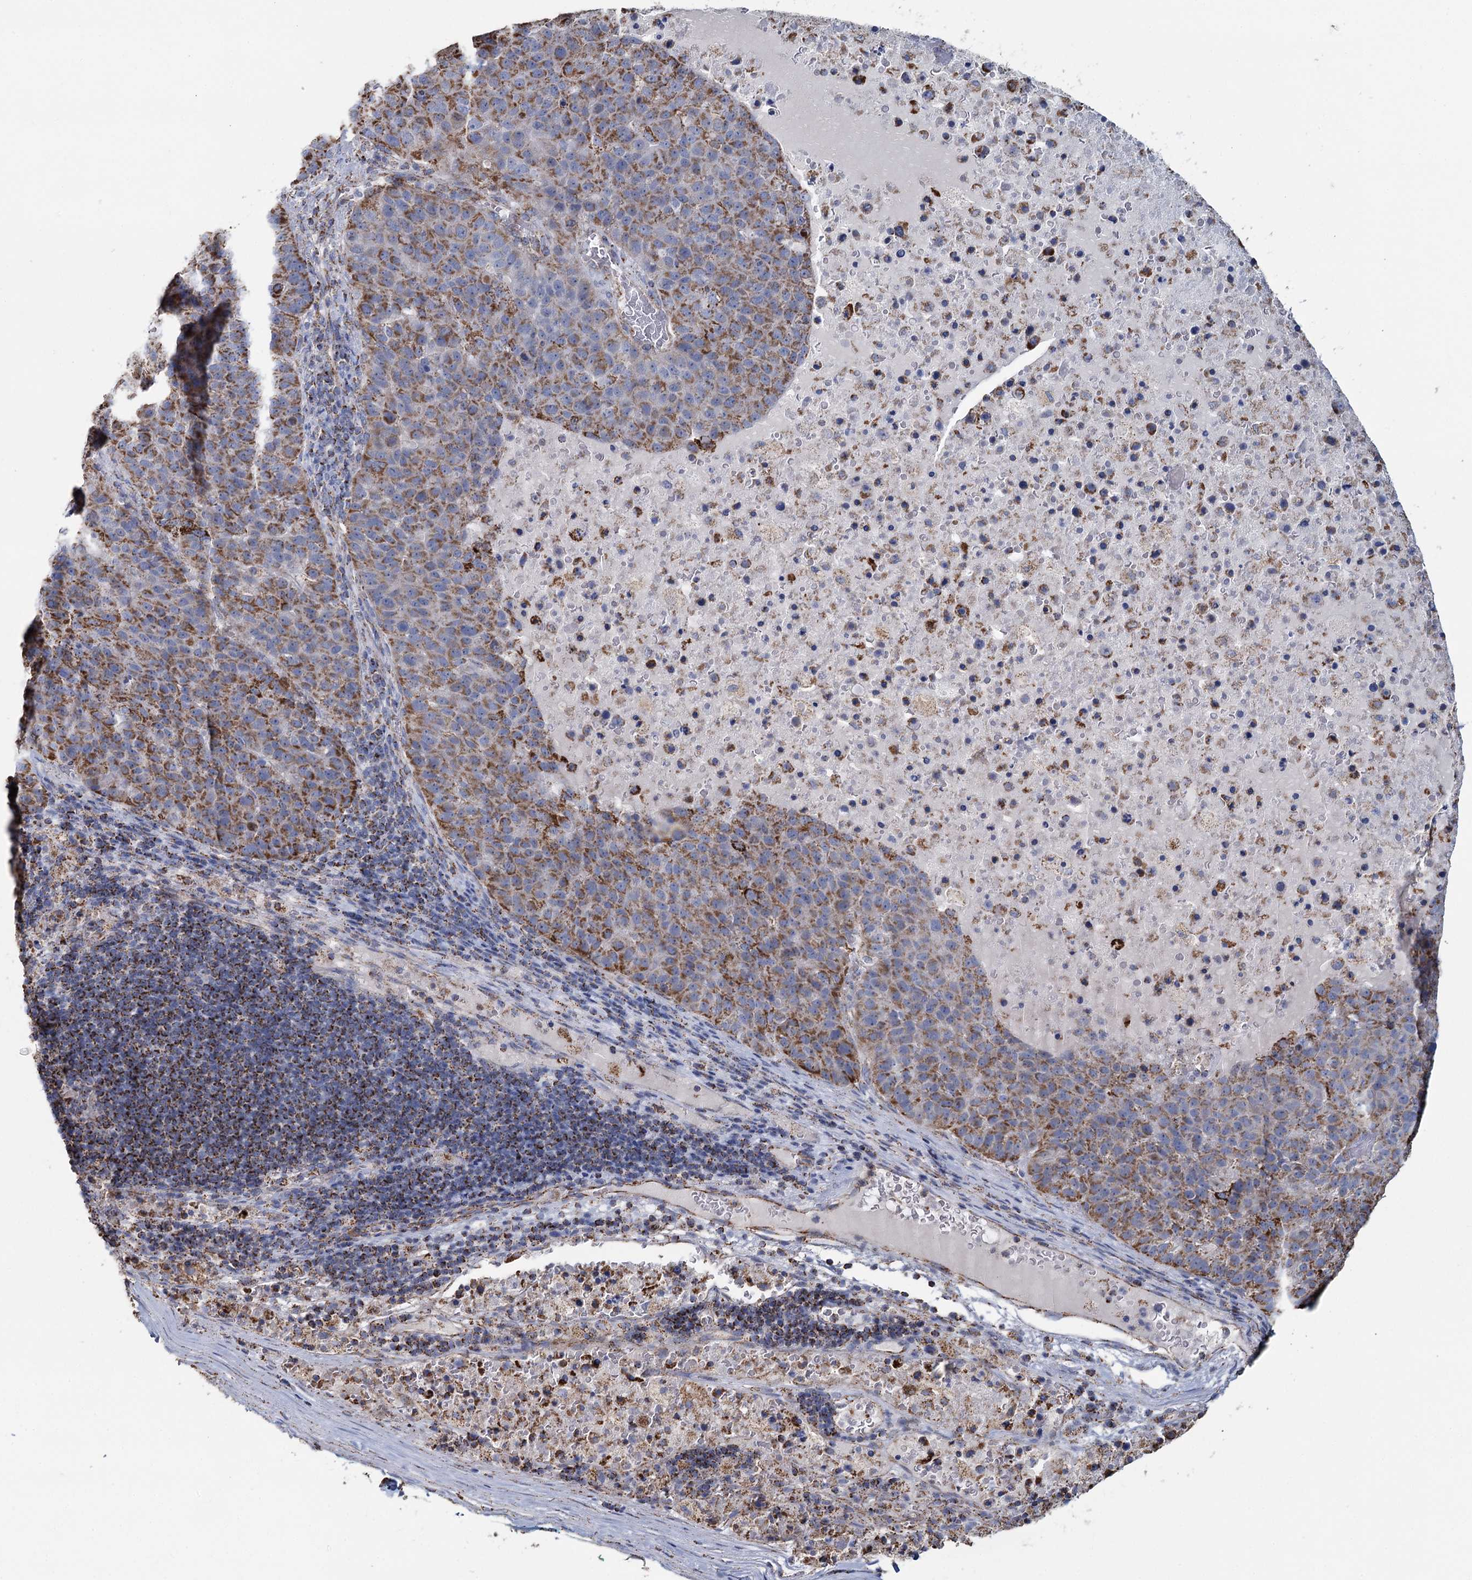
{"staining": {"intensity": "moderate", "quantity": ">75%", "location": "cytoplasmic/membranous"}, "tissue": "pancreatic cancer", "cell_type": "Tumor cells", "image_type": "cancer", "snomed": [{"axis": "morphology", "description": "Adenocarcinoma, NOS"}, {"axis": "topography", "description": "Pancreas"}], "caption": "Human pancreatic cancer (adenocarcinoma) stained with a brown dye shows moderate cytoplasmic/membranous positive expression in about >75% of tumor cells.", "gene": "MRPL44", "patient": {"sex": "female", "age": 61}}